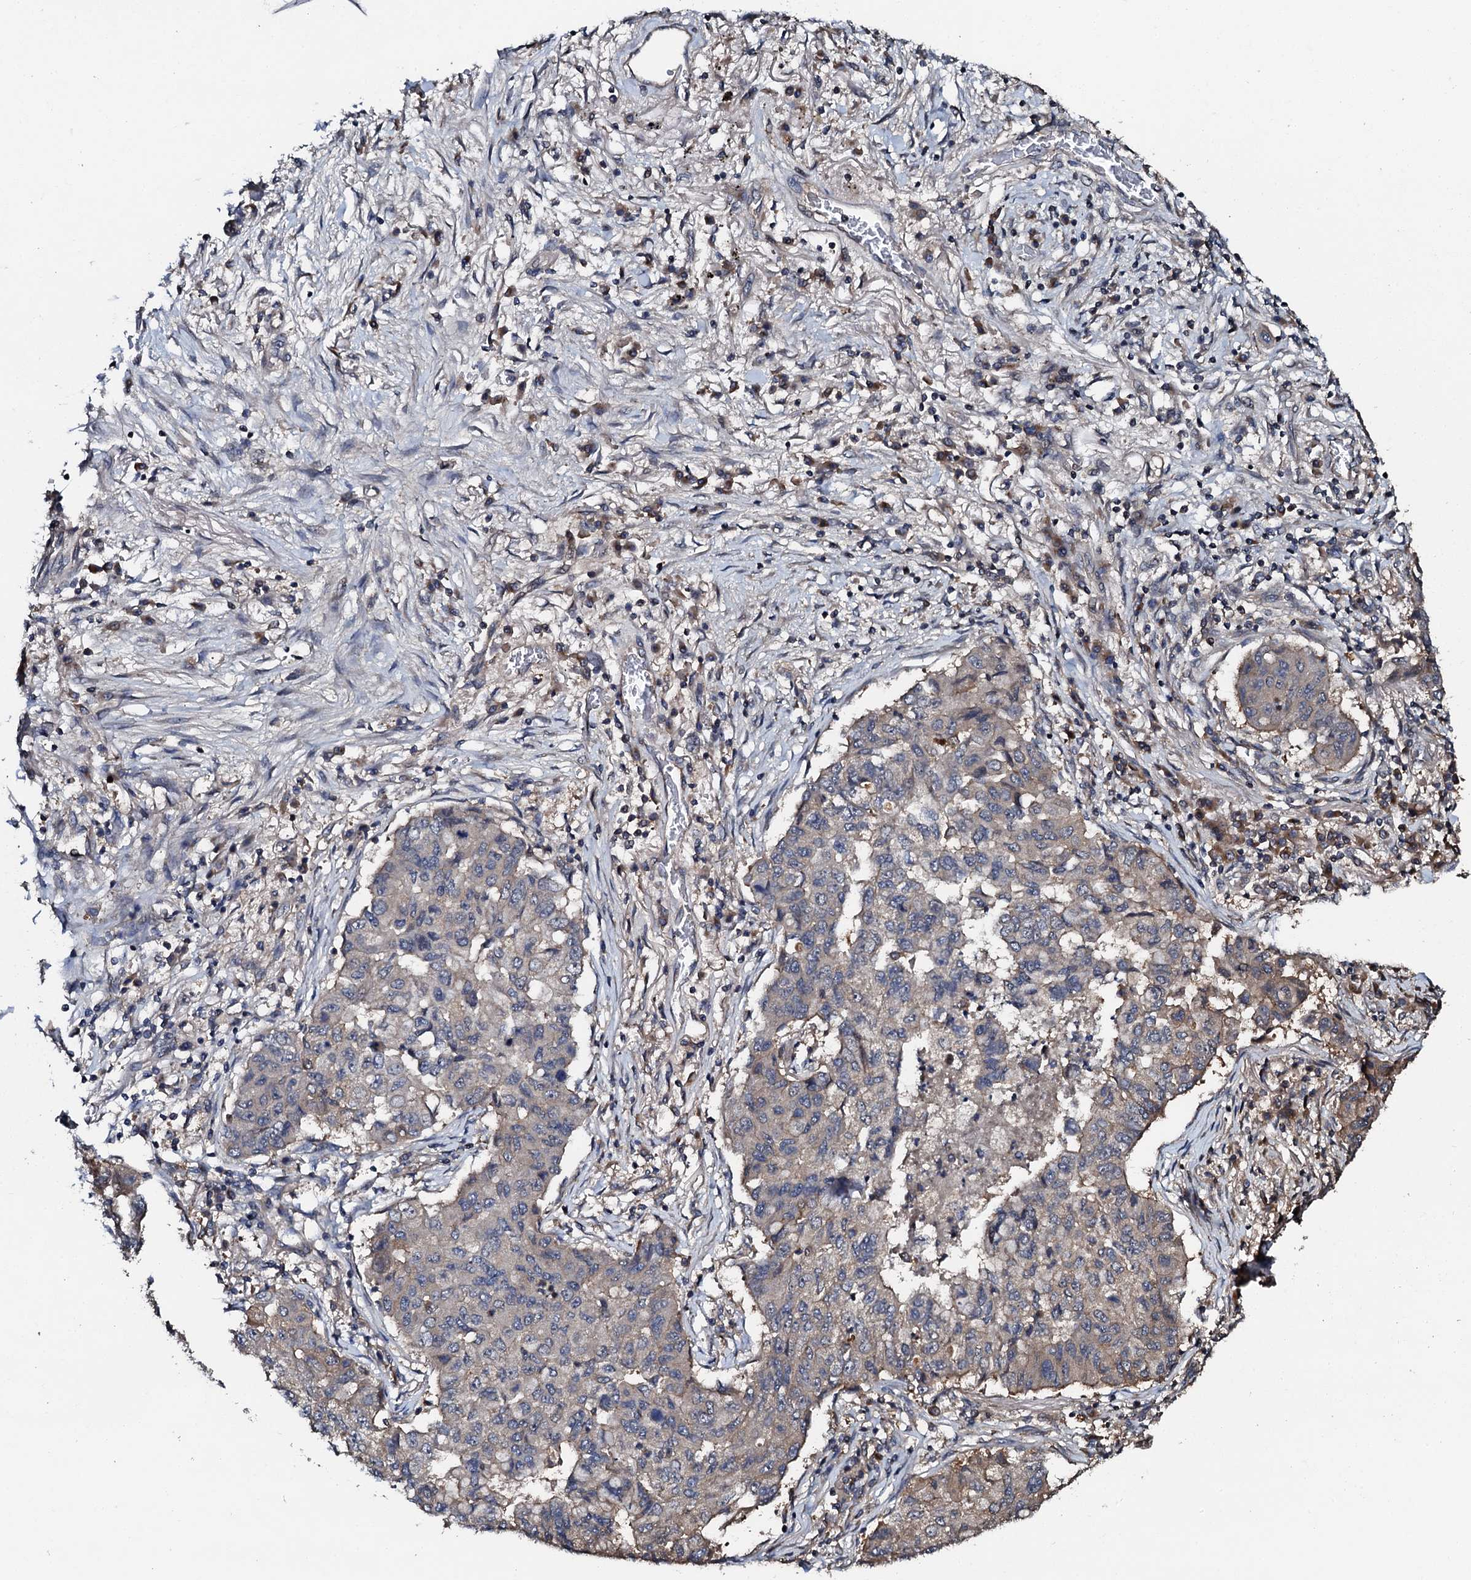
{"staining": {"intensity": "weak", "quantity": "<25%", "location": "nuclear"}, "tissue": "lung cancer", "cell_type": "Tumor cells", "image_type": "cancer", "snomed": [{"axis": "morphology", "description": "Squamous cell carcinoma, NOS"}, {"axis": "topography", "description": "Lung"}], "caption": "High power microscopy image of an IHC micrograph of lung cancer (squamous cell carcinoma), revealing no significant positivity in tumor cells.", "gene": "FLYWCH1", "patient": {"sex": "male", "age": 74}}